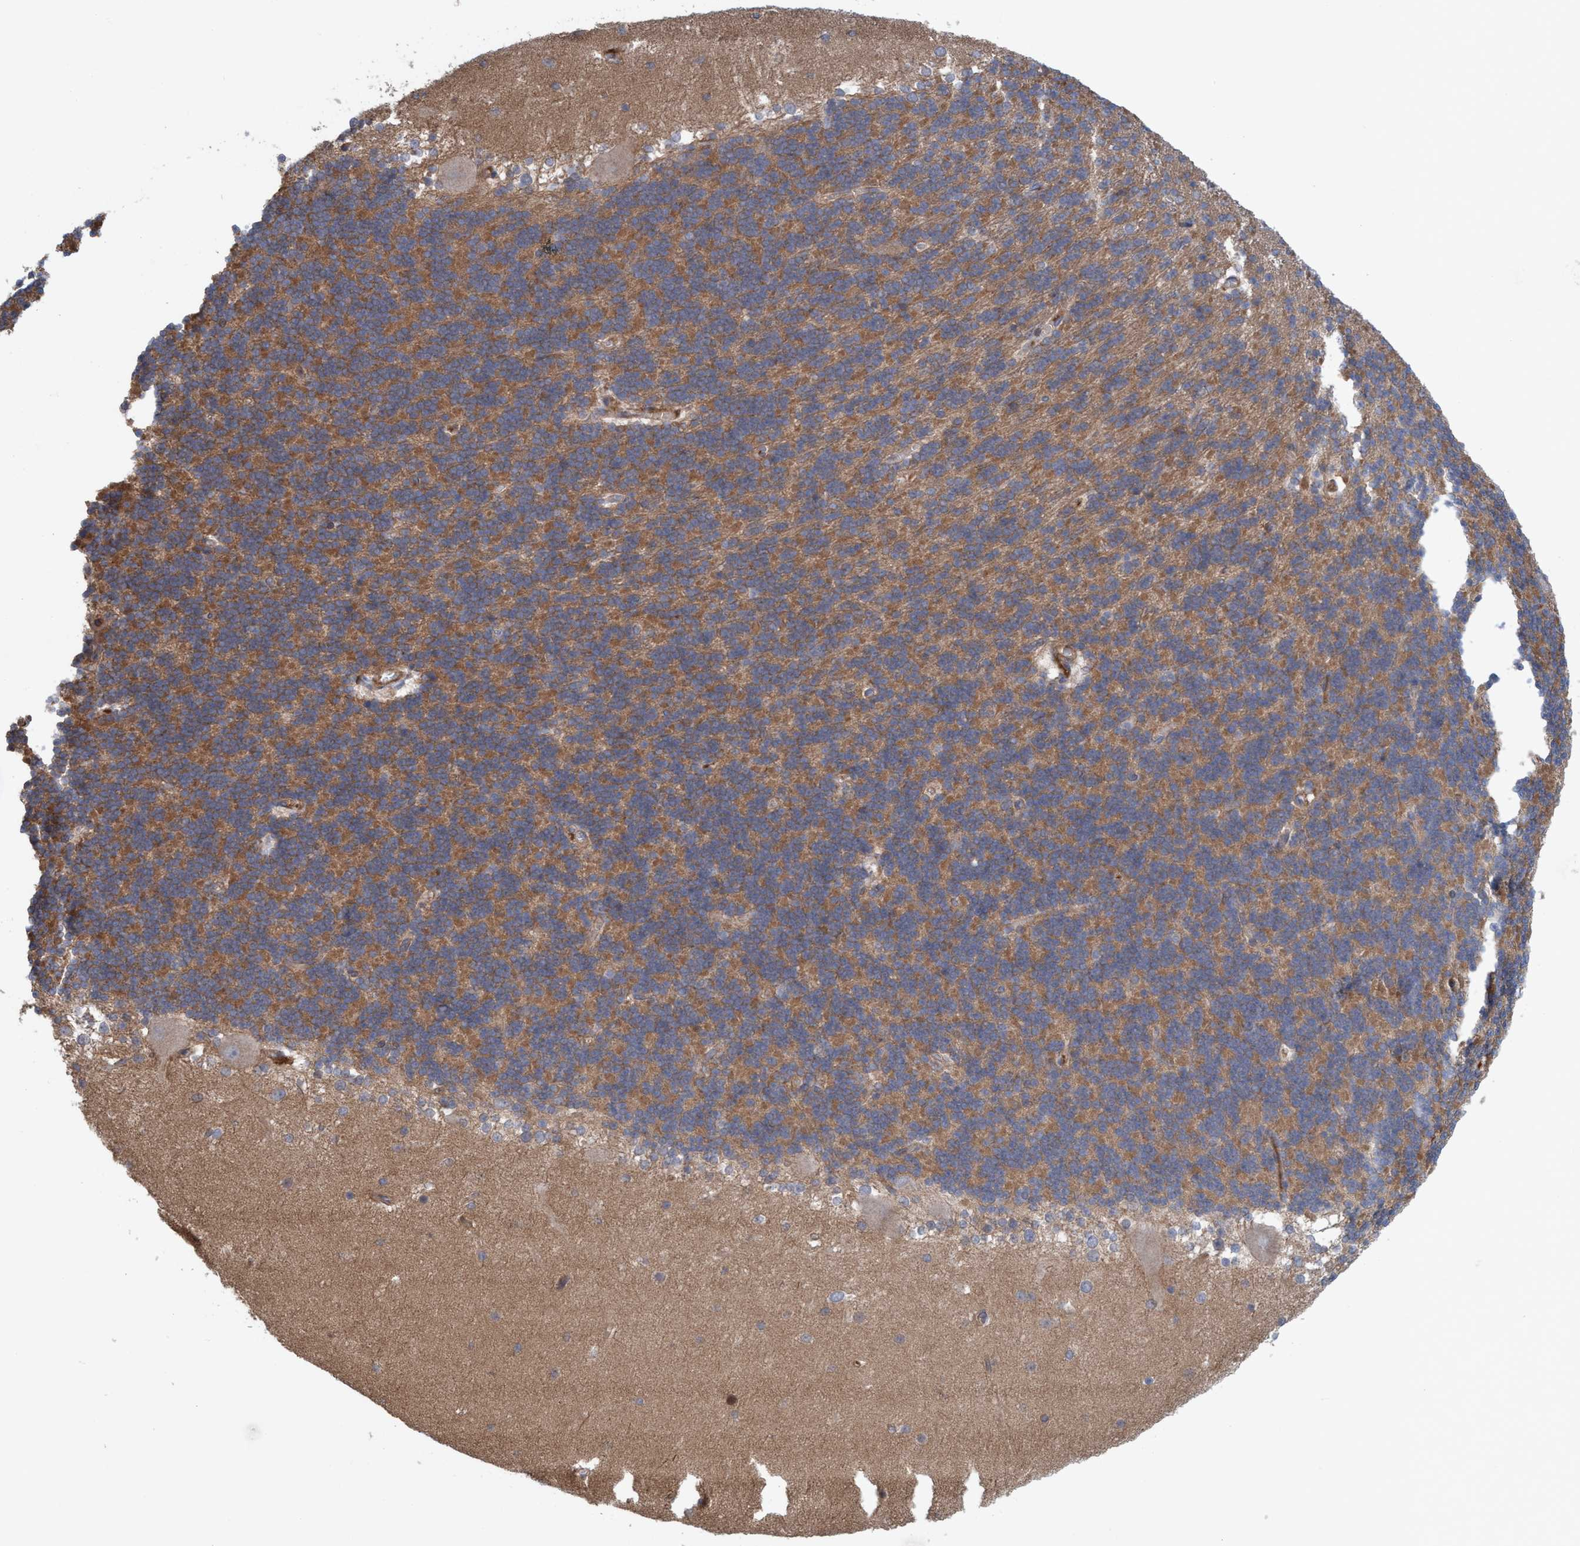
{"staining": {"intensity": "moderate", "quantity": ">75%", "location": "cytoplasmic/membranous"}, "tissue": "cerebellum", "cell_type": "Cells in granular layer", "image_type": "normal", "snomed": [{"axis": "morphology", "description": "Normal tissue, NOS"}, {"axis": "topography", "description": "Cerebellum"}], "caption": "A high-resolution micrograph shows immunohistochemistry (IHC) staining of benign cerebellum, which exhibits moderate cytoplasmic/membranous staining in approximately >75% of cells in granular layer. (Brightfield microscopy of DAB IHC at high magnification).", "gene": "SPECC1", "patient": {"sex": "female", "age": 19}}